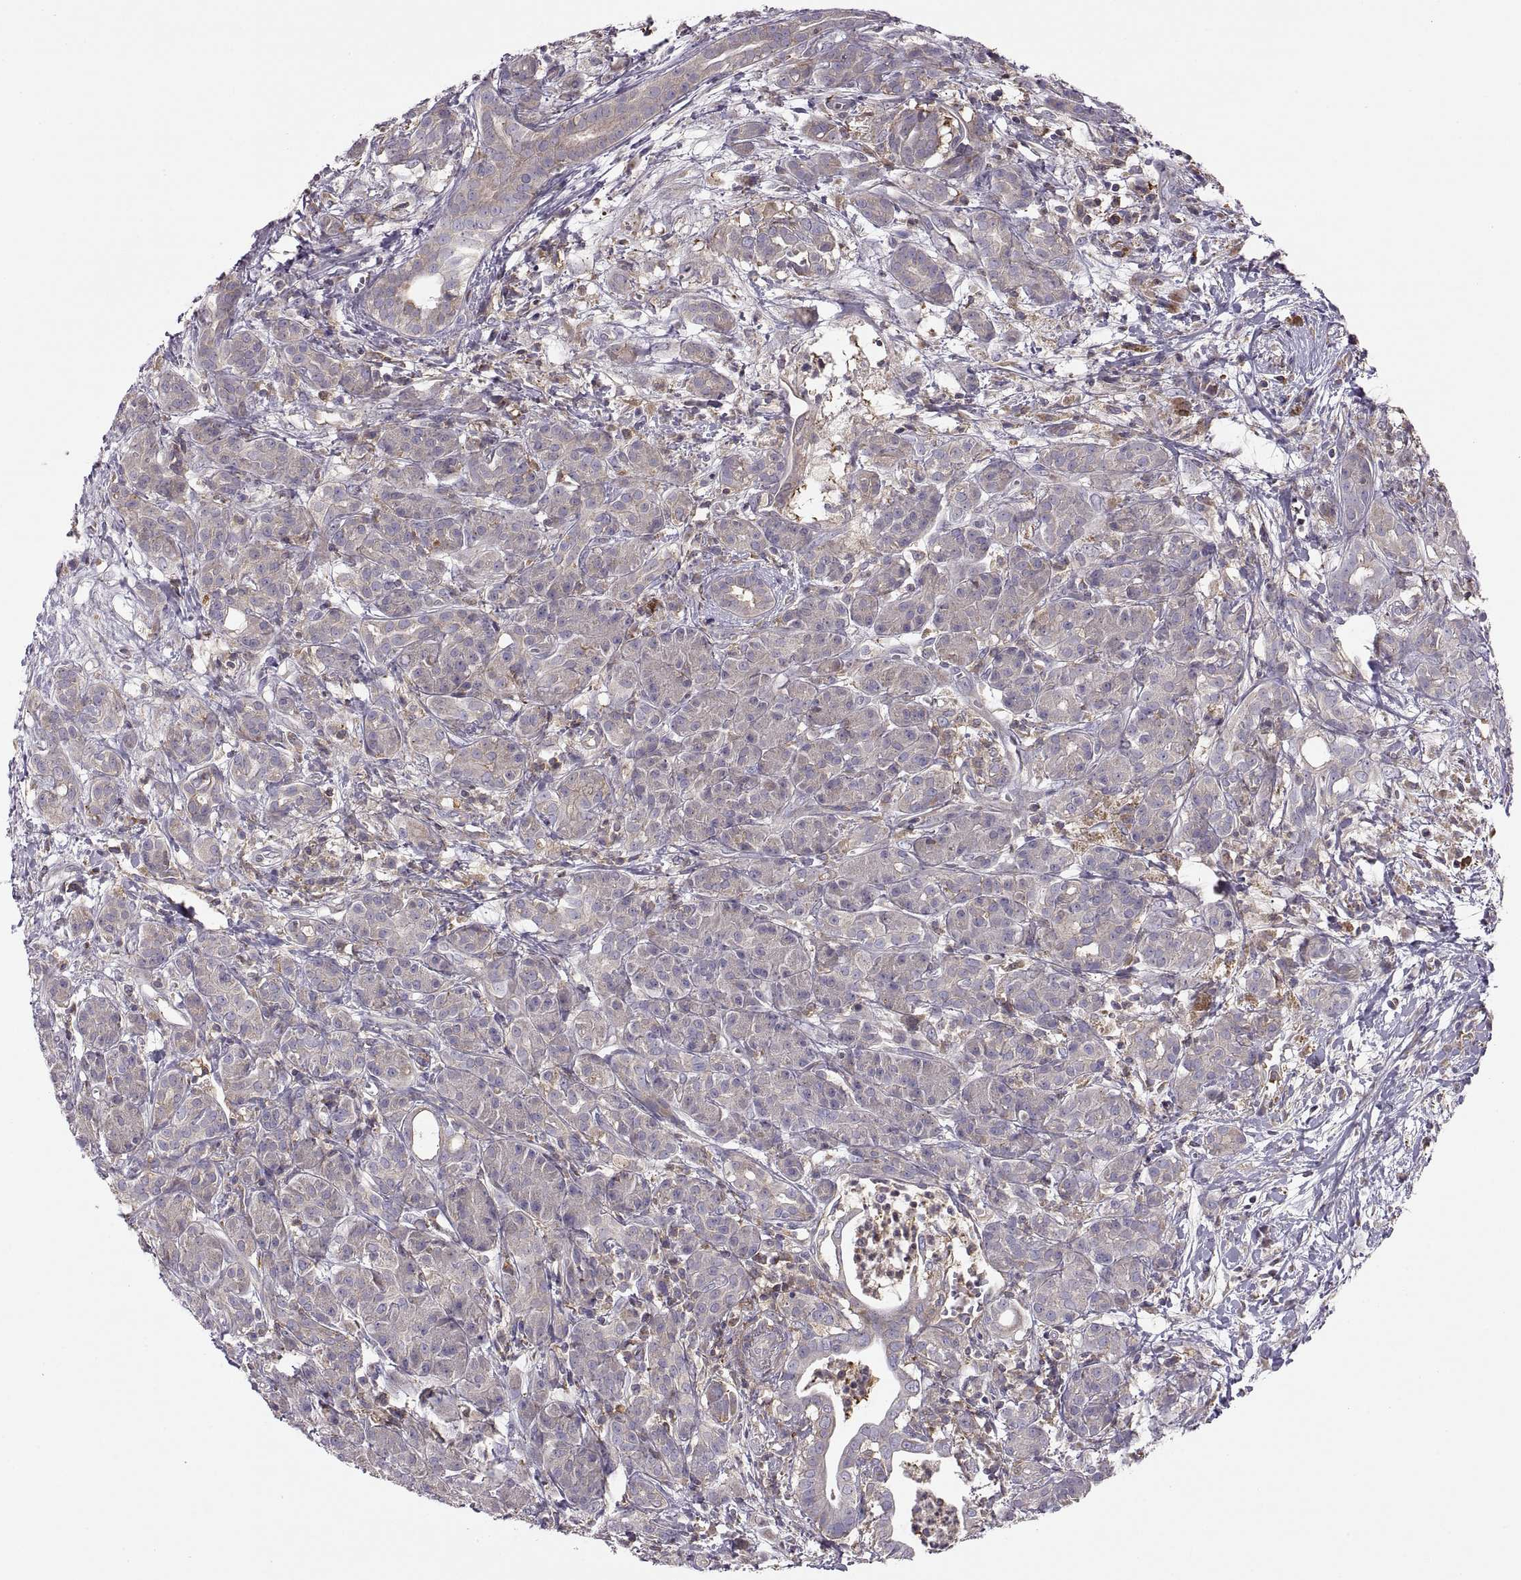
{"staining": {"intensity": "strong", "quantity": "<25%", "location": "cytoplasmic/membranous"}, "tissue": "pancreatic cancer", "cell_type": "Tumor cells", "image_type": "cancer", "snomed": [{"axis": "morphology", "description": "Adenocarcinoma, NOS"}, {"axis": "topography", "description": "Pancreas"}], "caption": "Strong cytoplasmic/membranous expression for a protein is present in about <25% of tumor cells of pancreatic cancer using immunohistochemistry.", "gene": "SPATA32", "patient": {"sex": "male", "age": 61}}